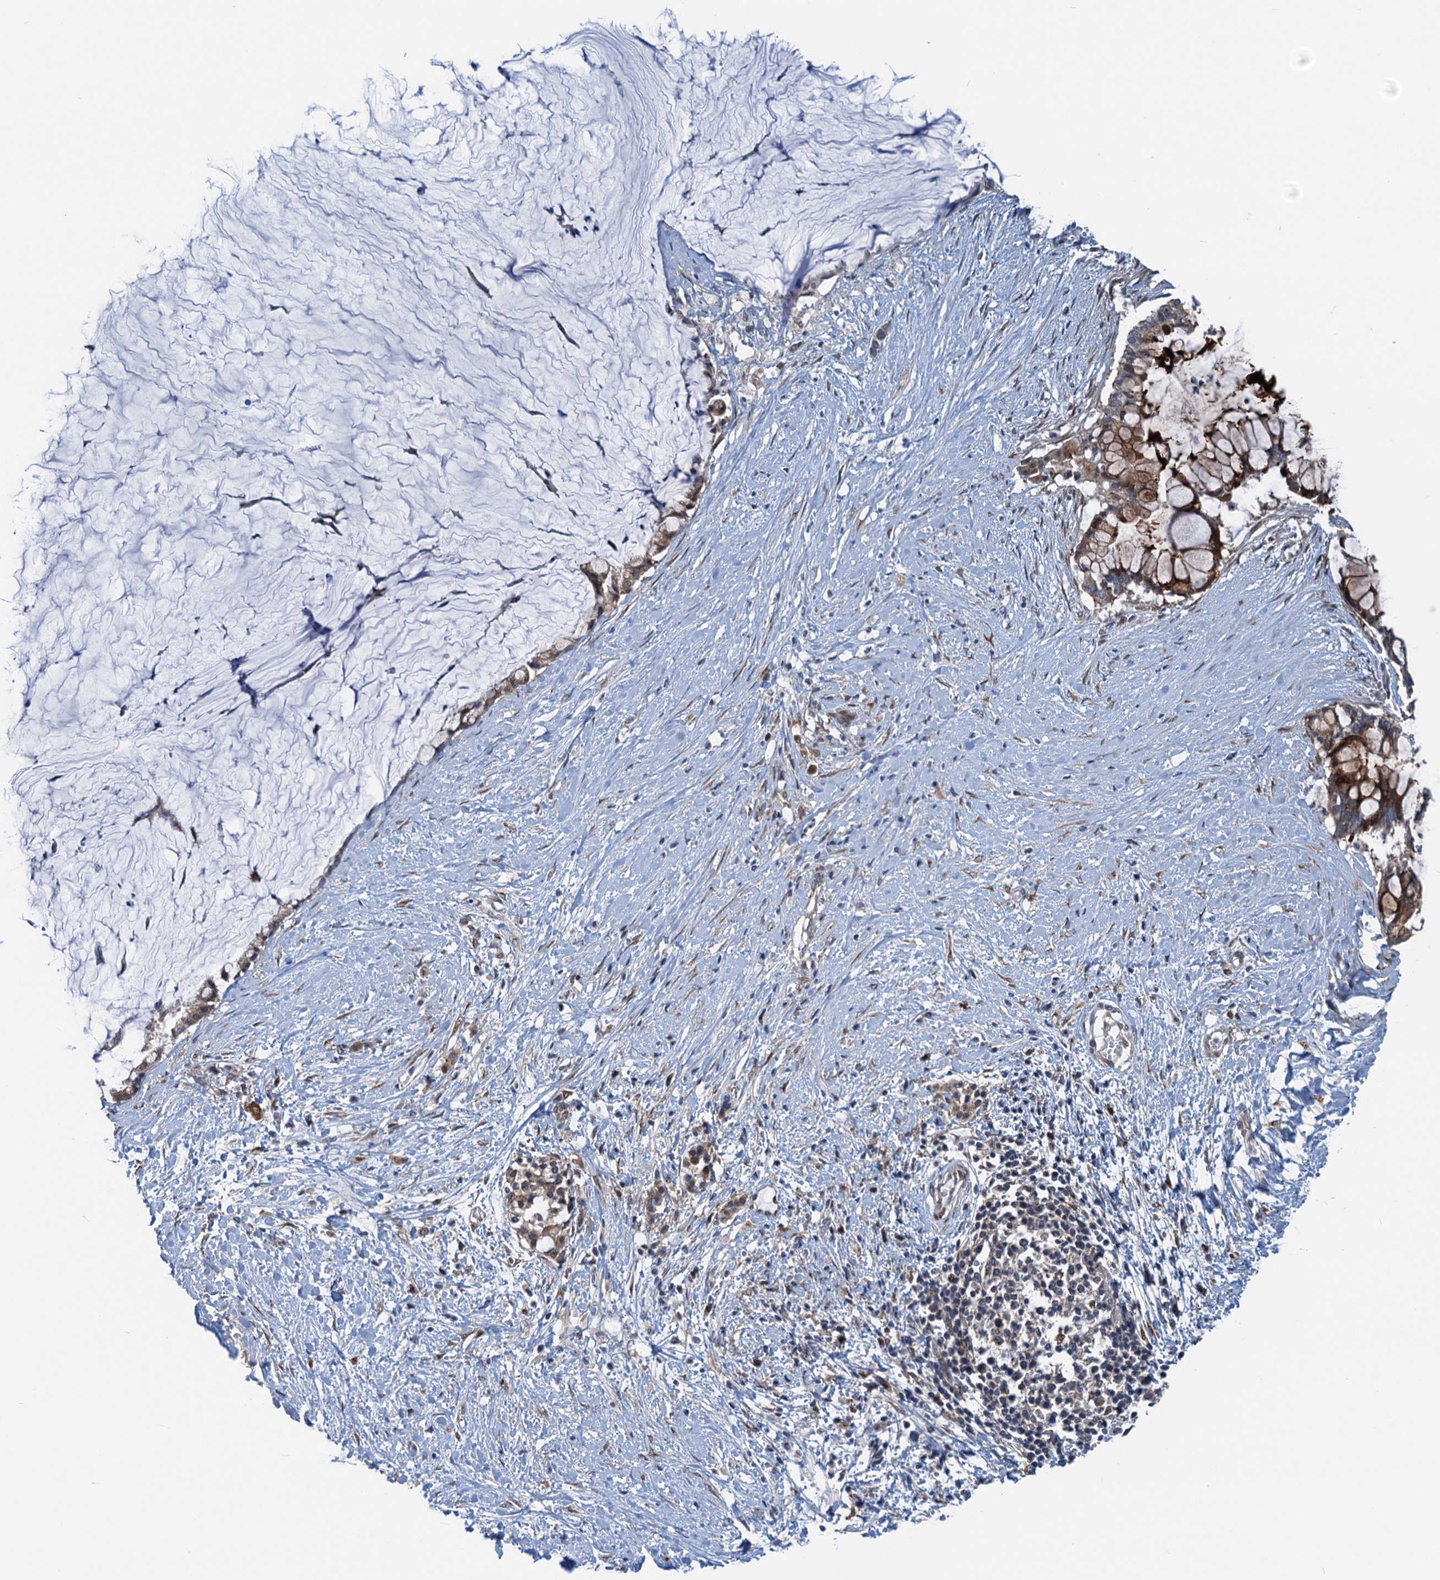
{"staining": {"intensity": "moderate", "quantity": ">75%", "location": "cytoplasmic/membranous,nuclear"}, "tissue": "pancreatic cancer", "cell_type": "Tumor cells", "image_type": "cancer", "snomed": [{"axis": "morphology", "description": "Adenocarcinoma, NOS"}, {"axis": "topography", "description": "Pancreas"}], "caption": "A micrograph of human adenocarcinoma (pancreatic) stained for a protein exhibits moderate cytoplasmic/membranous and nuclear brown staining in tumor cells.", "gene": "DYNC2I2", "patient": {"sex": "male", "age": 41}}